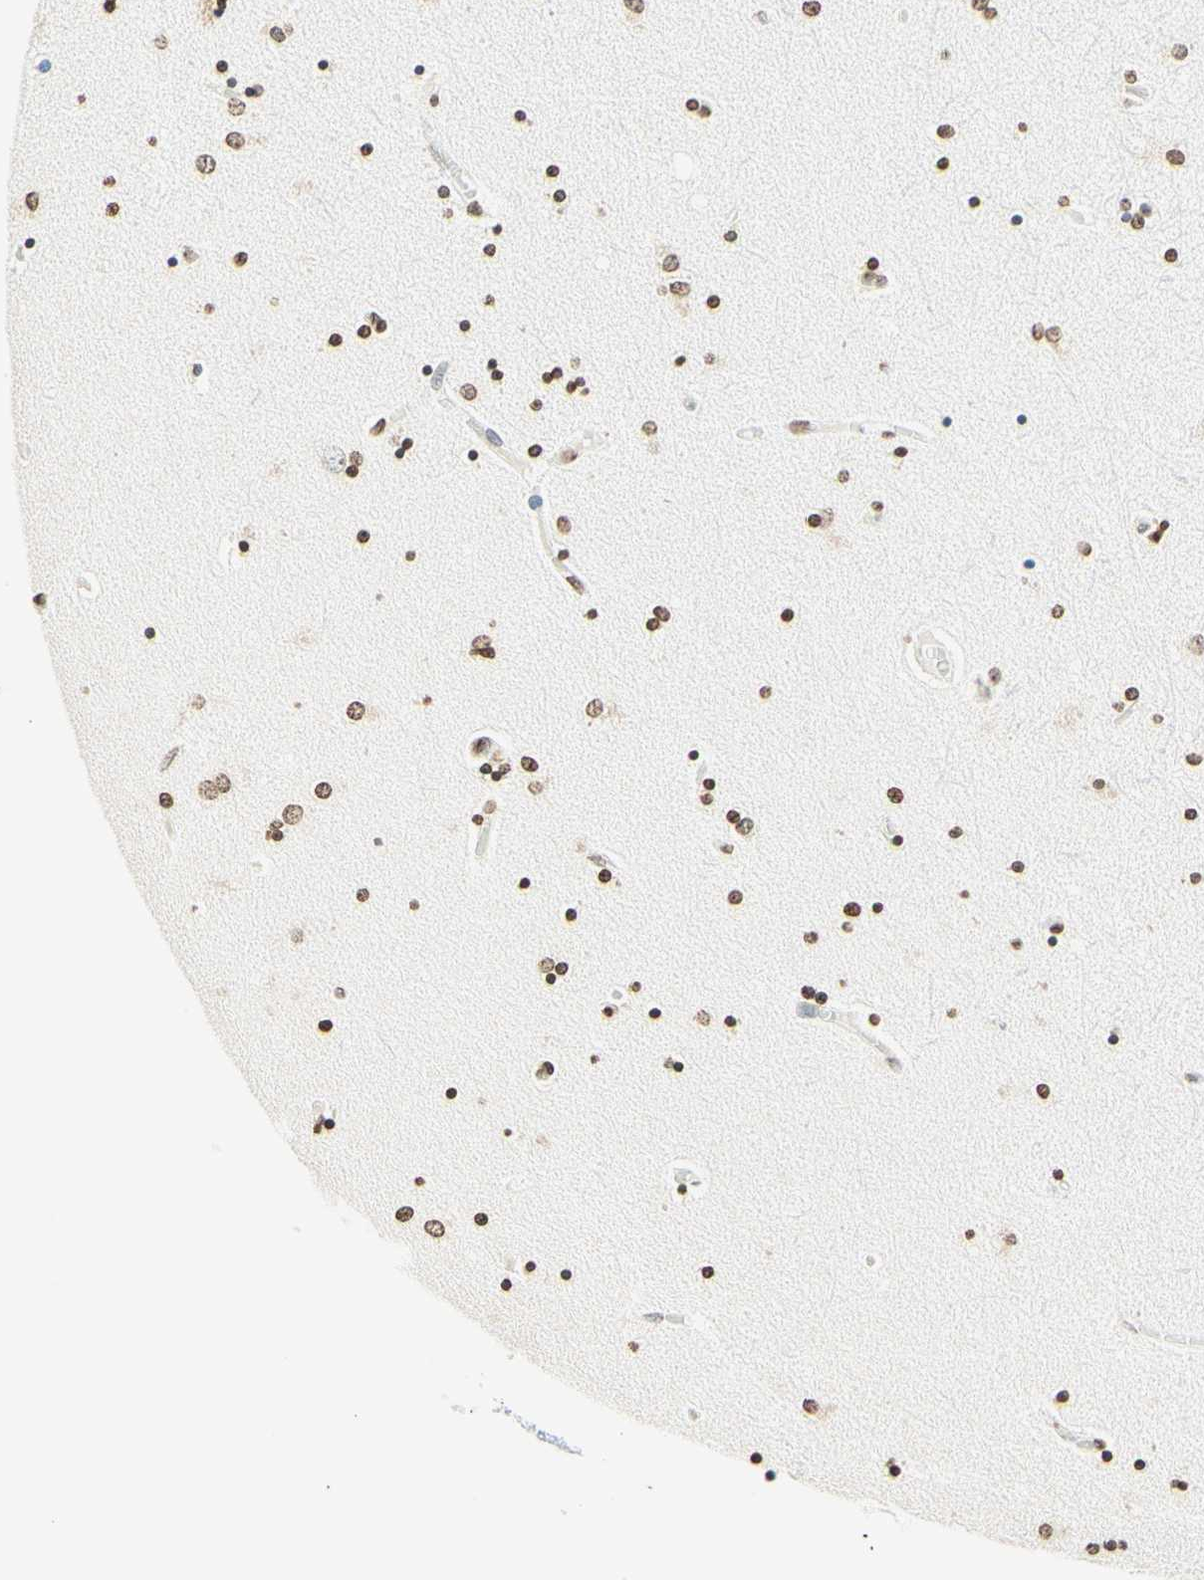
{"staining": {"intensity": "moderate", "quantity": "25%-75%", "location": "nuclear"}, "tissue": "hippocampus", "cell_type": "Glial cells", "image_type": "normal", "snomed": [{"axis": "morphology", "description": "Normal tissue, NOS"}, {"axis": "topography", "description": "Hippocampus"}], "caption": "This photomicrograph shows immunohistochemistry (IHC) staining of unremarkable hippocampus, with medium moderate nuclear staining in about 25%-75% of glial cells.", "gene": "MSH2", "patient": {"sex": "female", "age": 54}}